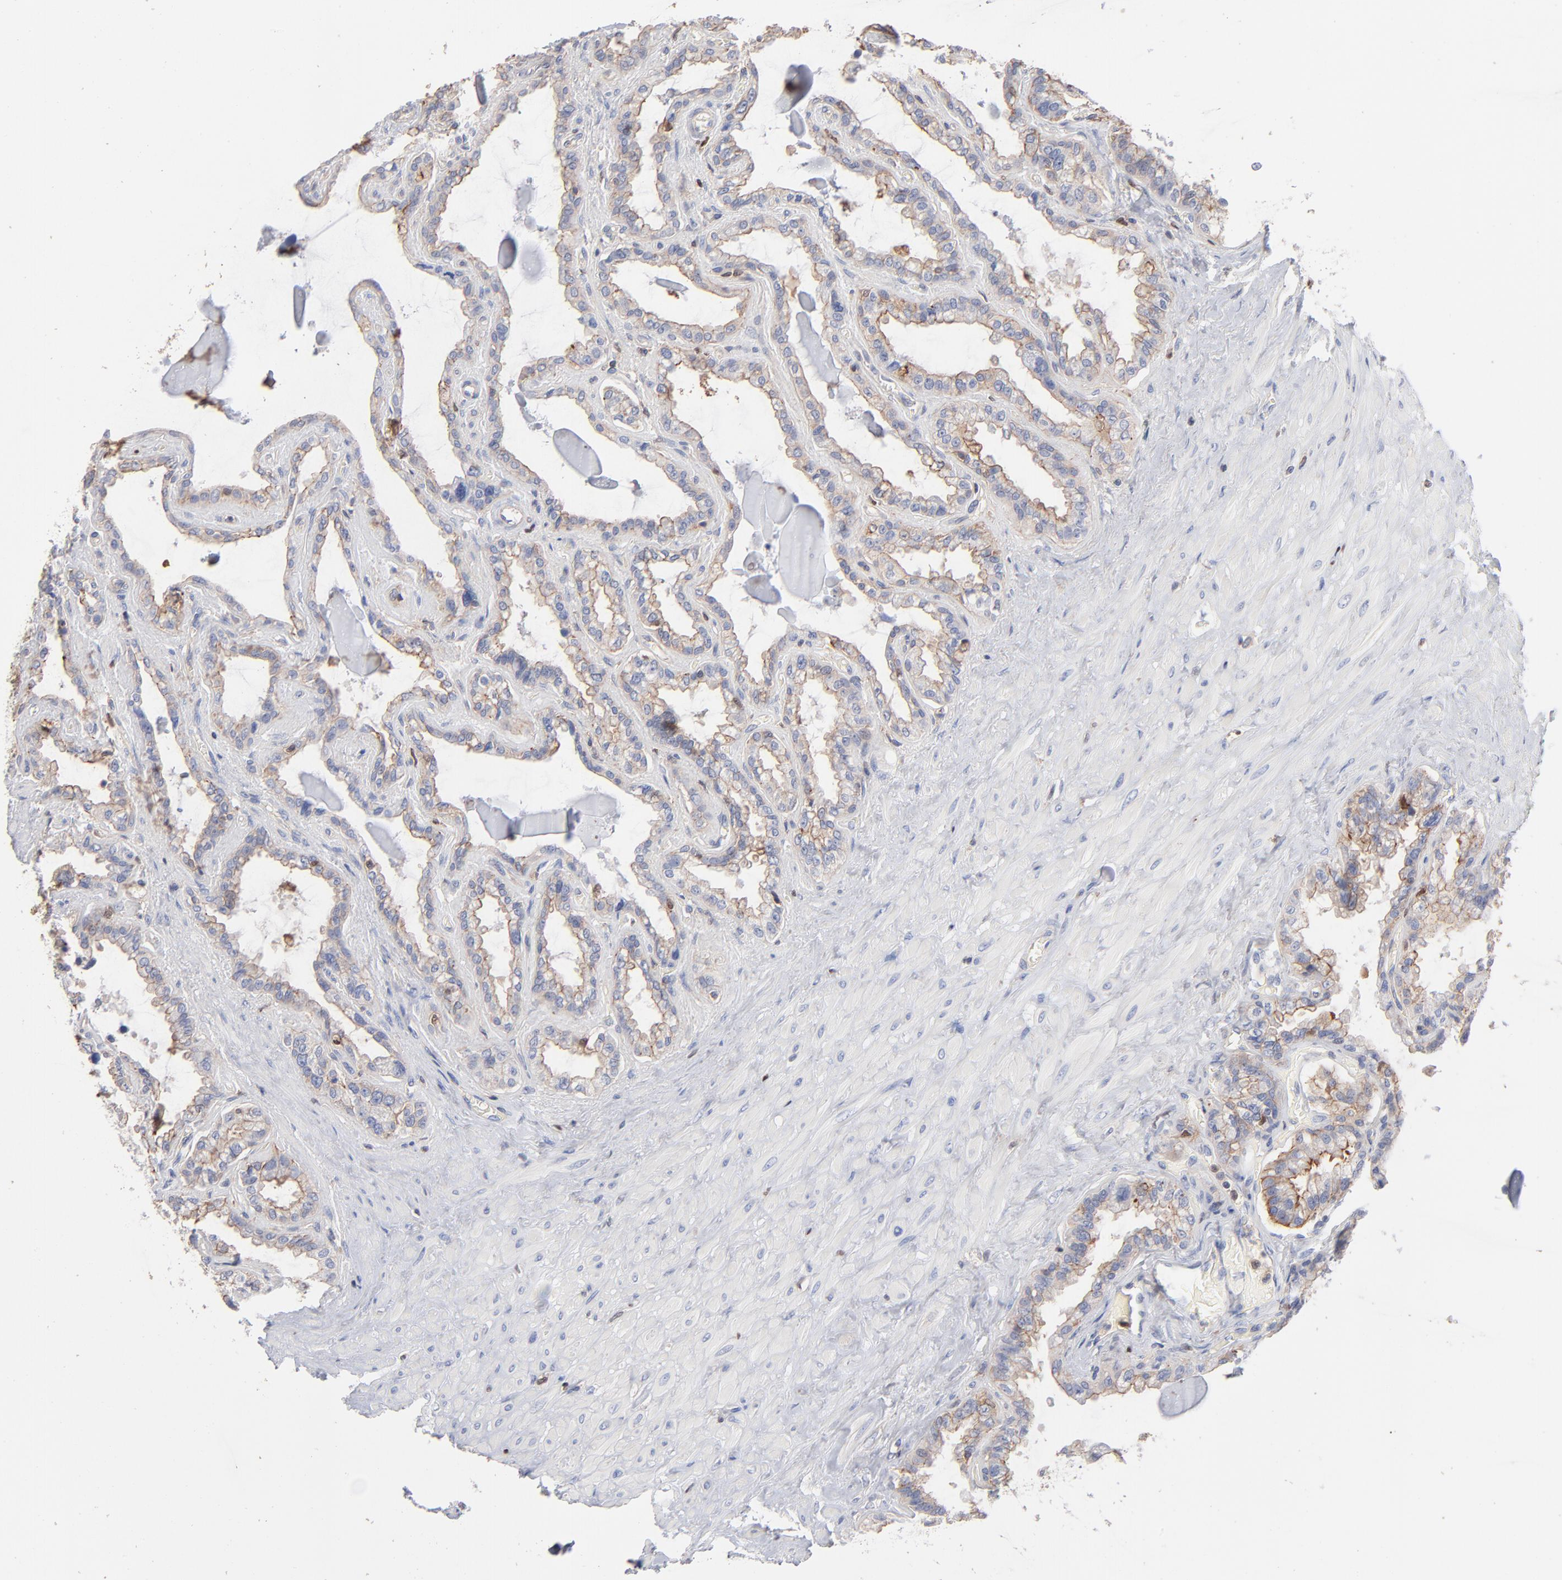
{"staining": {"intensity": "negative", "quantity": "none", "location": "none"}, "tissue": "seminal vesicle", "cell_type": "Glandular cells", "image_type": "normal", "snomed": [{"axis": "morphology", "description": "Normal tissue, NOS"}, {"axis": "morphology", "description": "Inflammation, NOS"}, {"axis": "topography", "description": "Urinary bladder"}, {"axis": "topography", "description": "Prostate"}, {"axis": "topography", "description": "Seminal veicle"}], "caption": "The immunohistochemistry micrograph has no significant positivity in glandular cells of seminal vesicle. Brightfield microscopy of immunohistochemistry stained with DAB (3,3'-diaminobenzidine) (brown) and hematoxylin (blue), captured at high magnification.", "gene": "ARHGEF6", "patient": {"sex": "male", "age": 82}}